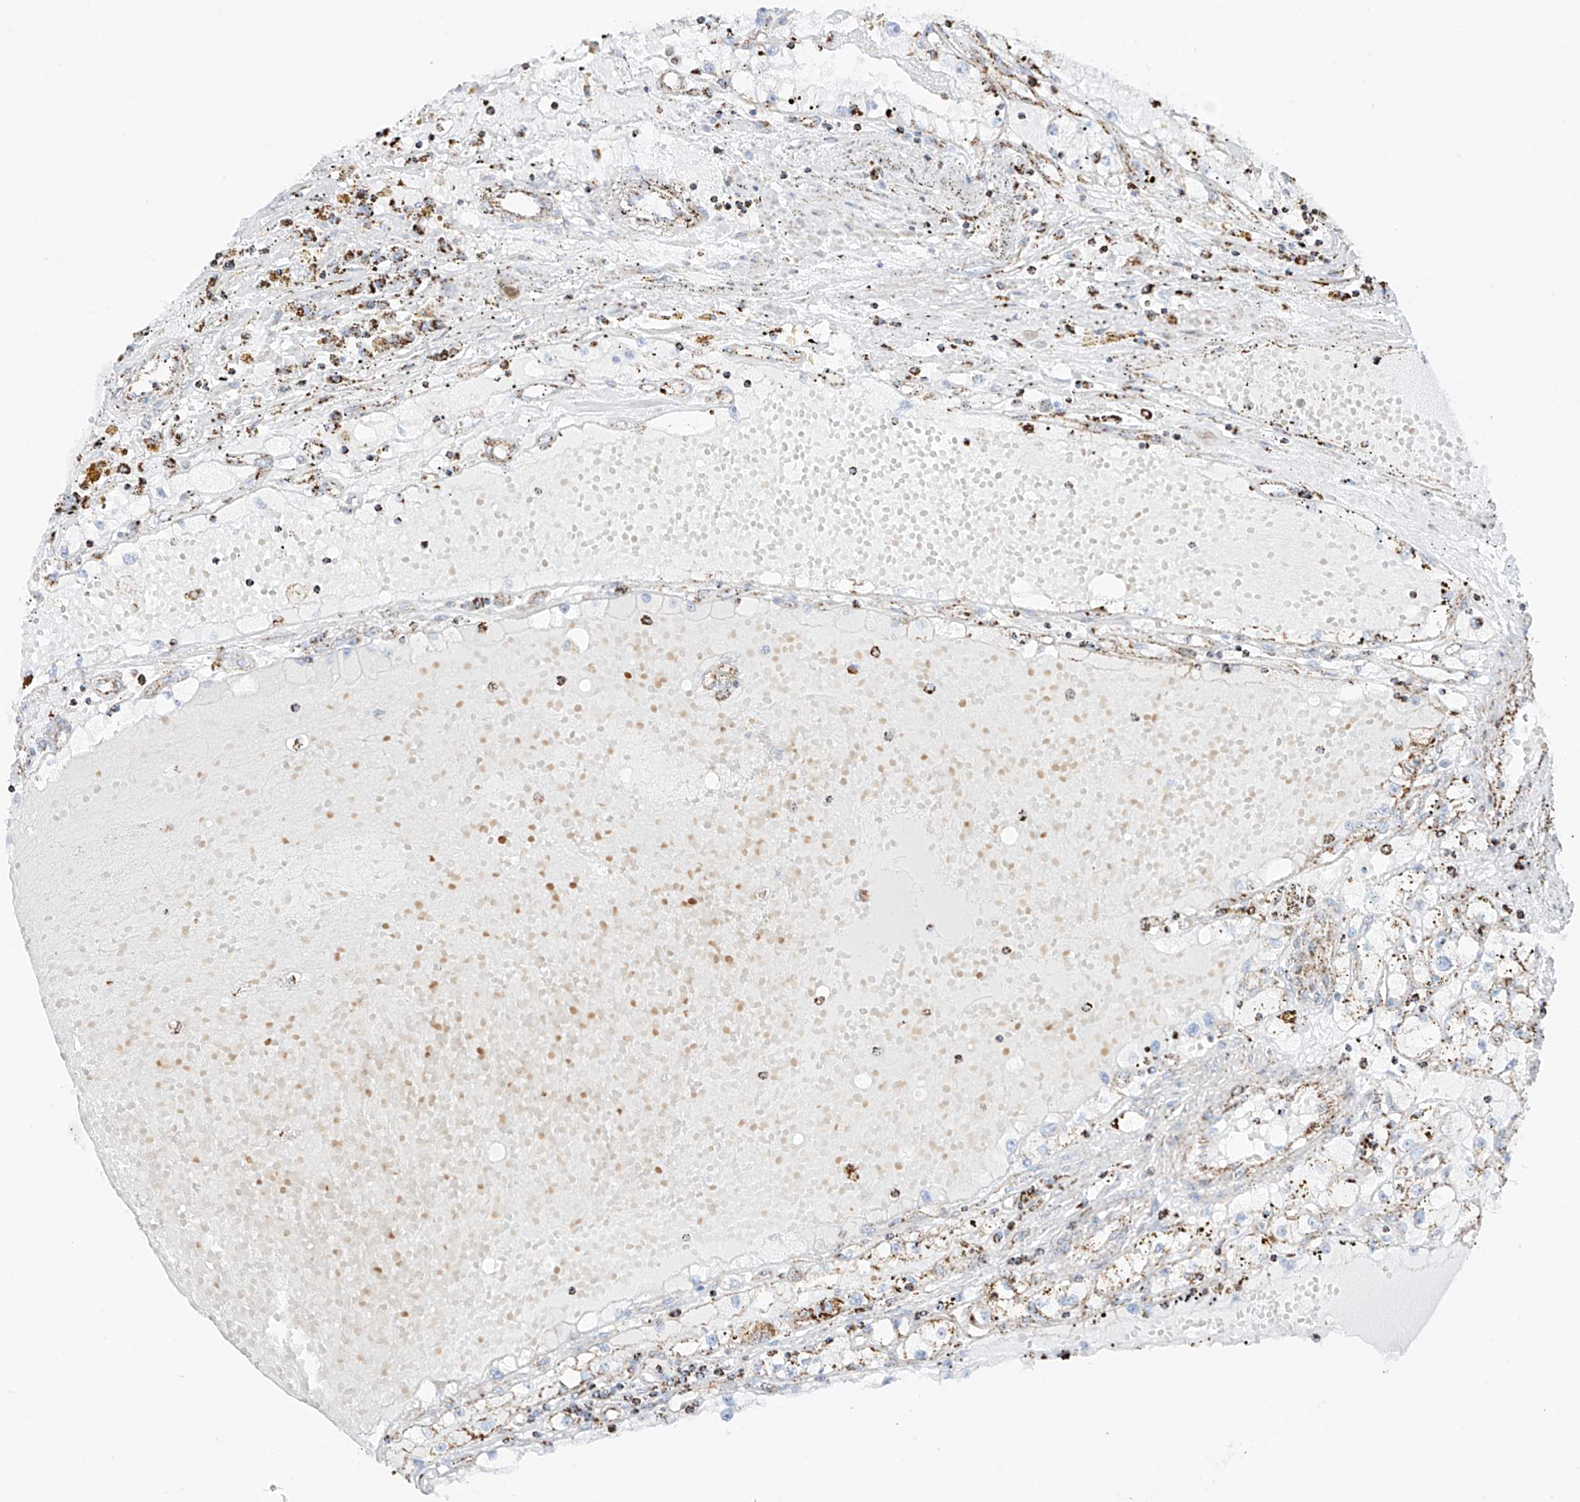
{"staining": {"intensity": "negative", "quantity": "none", "location": "none"}, "tissue": "renal cancer", "cell_type": "Tumor cells", "image_type": "cancer", "snomed": [{"axis": "morphology", "description": "Adenocarcinoma, NOS"}, {"axis": "topography", "description": "Kidney"}], "caption": "Protein analysis of renal adenocarcinoma shows no significant positivity in tumor cells.", "gene": "XKR3", "patient": {"sex": "male", "age": 56}}